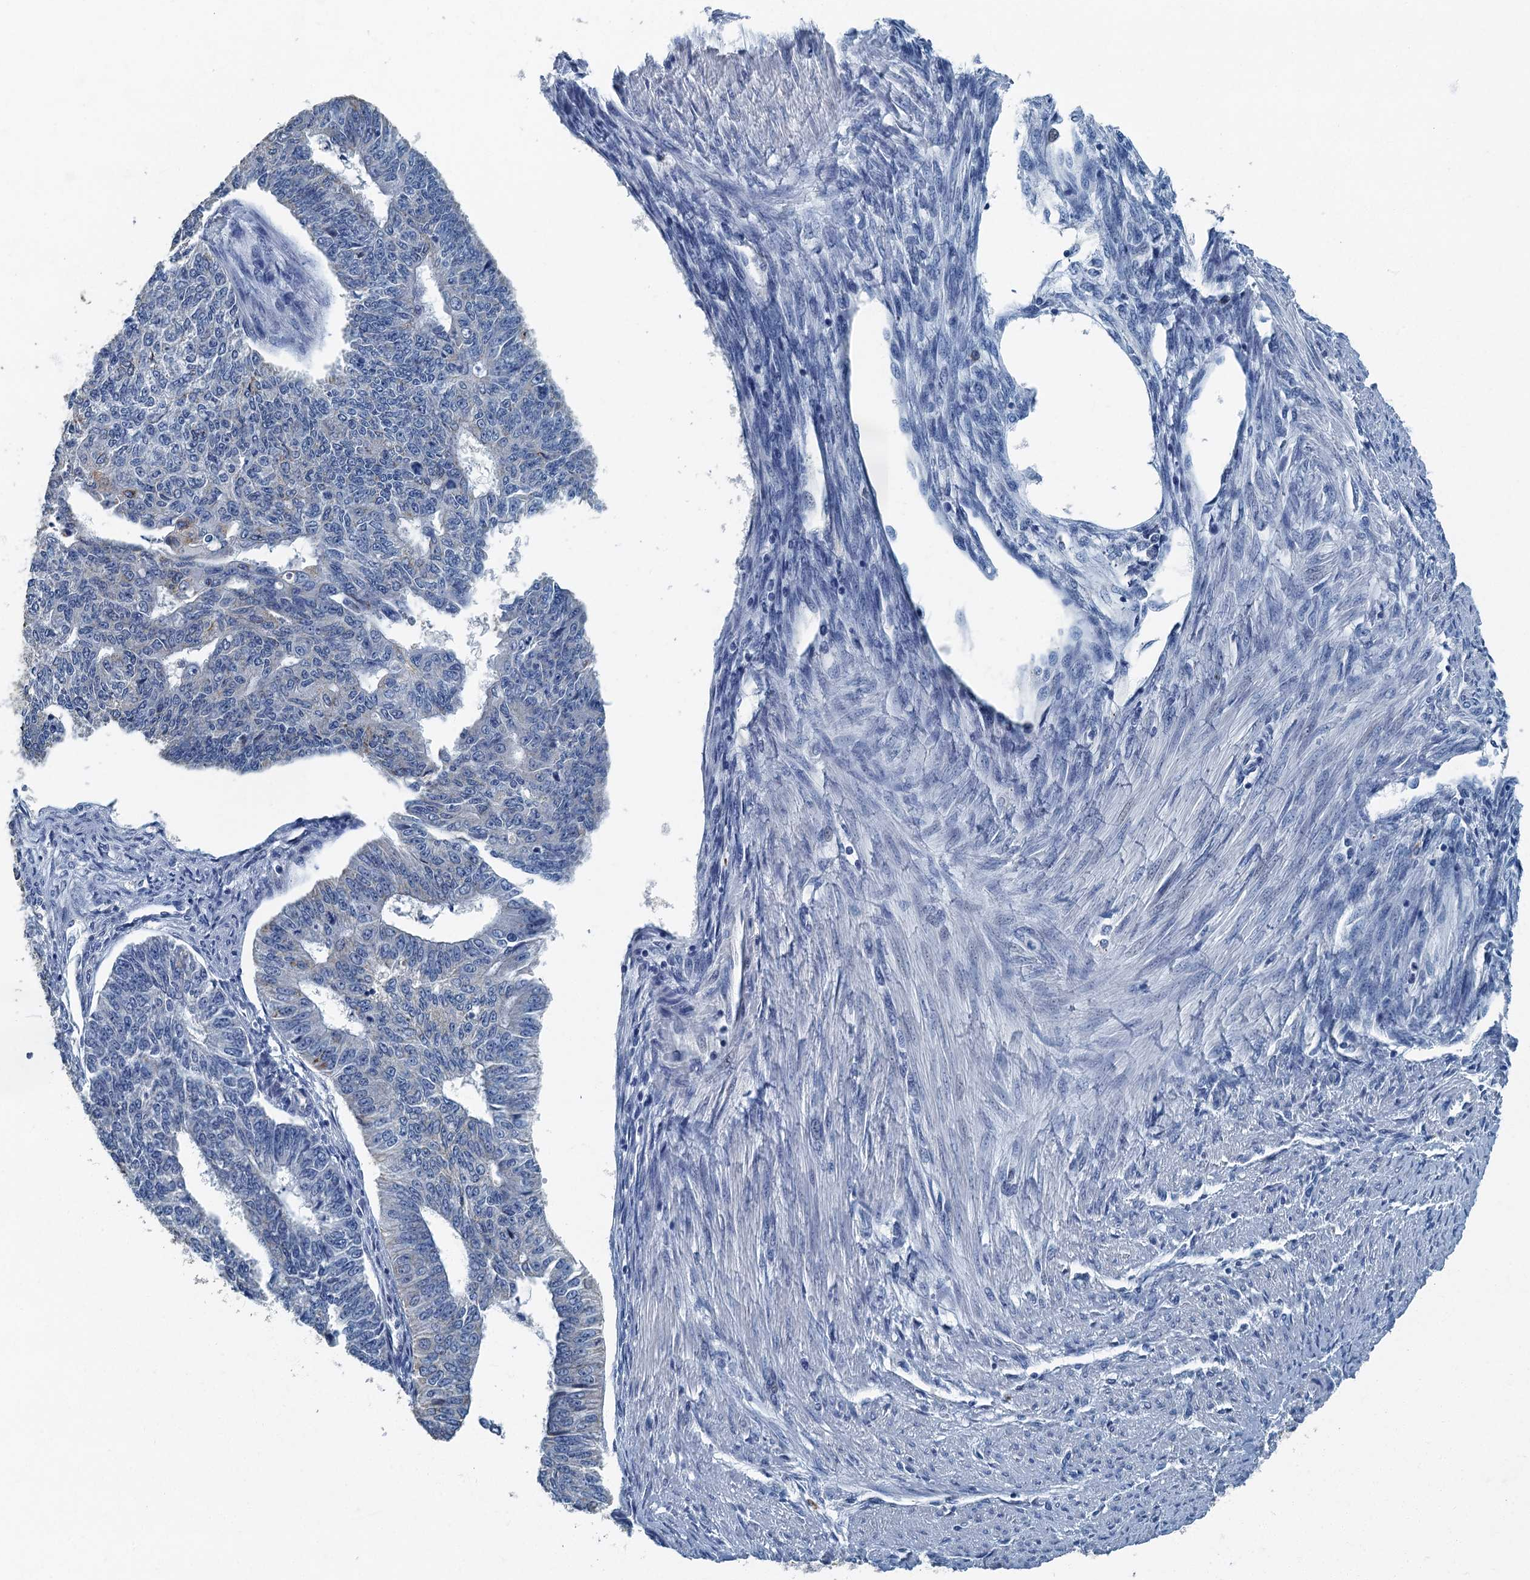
{"staining": {"intensity": "negative", "quantity": "none", "location": "none"}, "tissue": "endometrial cancer", "cell_type": "Tumor cells", "image_type": "cancer", "snomed": [{"axis": "morphology", "description": "Adenocarcinoma, NOS"}, {"axis": "topography", "description": "Endometrium"}], "caption": "IHC of endometrial cancer (adenocarcinoma) exhibits no staining in tumor cells. Nuclei are stained in blue.", "gene": "GADL1", "patient": {"sex": "female", "age": 32}}